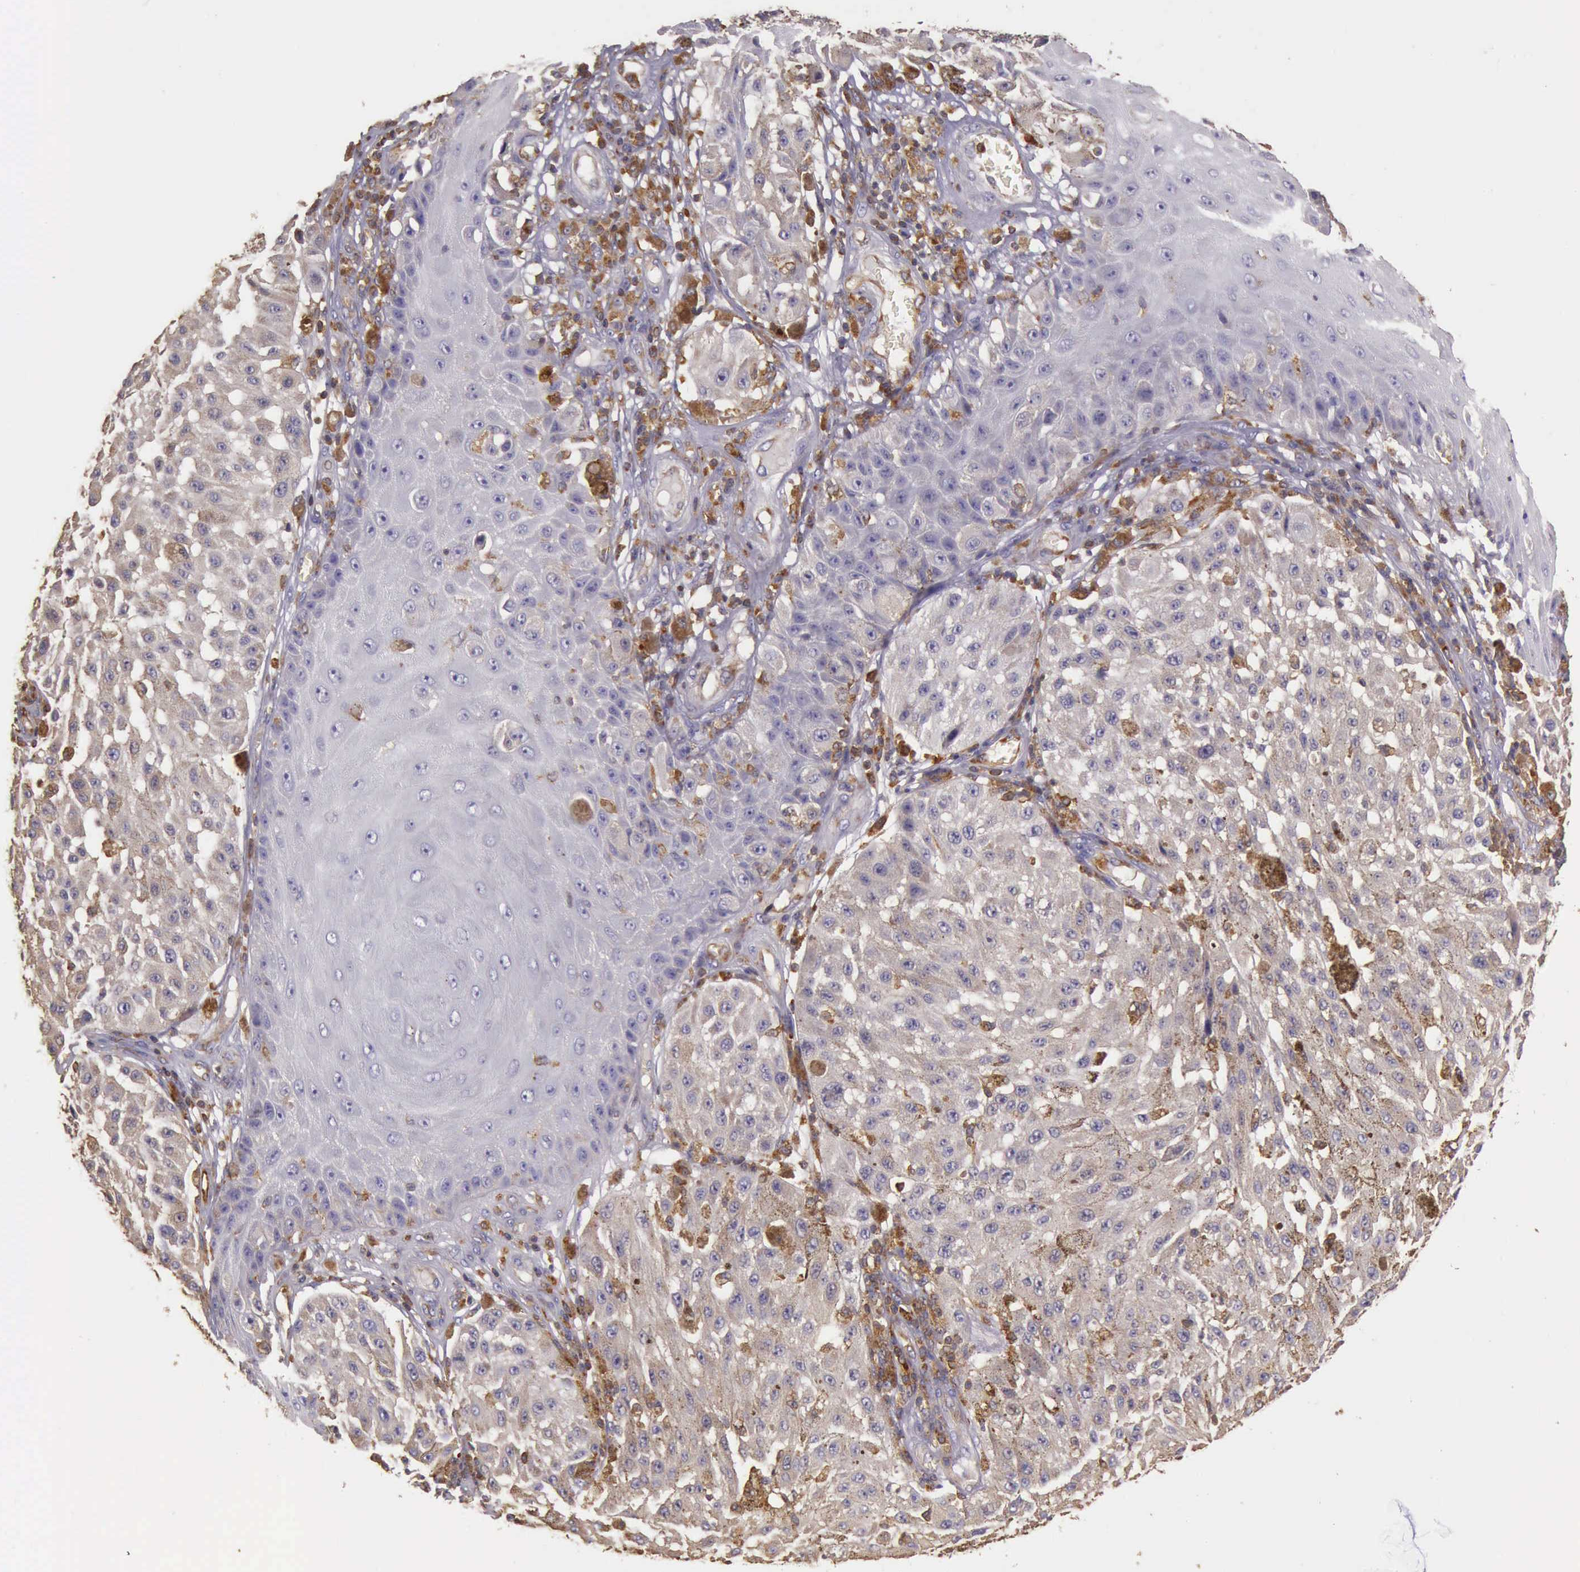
{"staining": {"intensity": "weak", "quantity": "25%-75%", "location": "cytoplasmic/membranous"}, "tissue": "melanoma", "cell_type": "Tumor cells", "image_type": "cancer", "snomed": [{"axis": "morphology", "description": "Malignant melanoma, NOS"}, {"axis": "topography", "description": "Skin"}], "caption": "Tumor cells show low levels of weak cytoplasmic/membranous staining in approximately 25%-75% of cells in human malignant melanoma.", "gene": "ARHGAP4", "patient": {"sex": "female", "age": 64}}